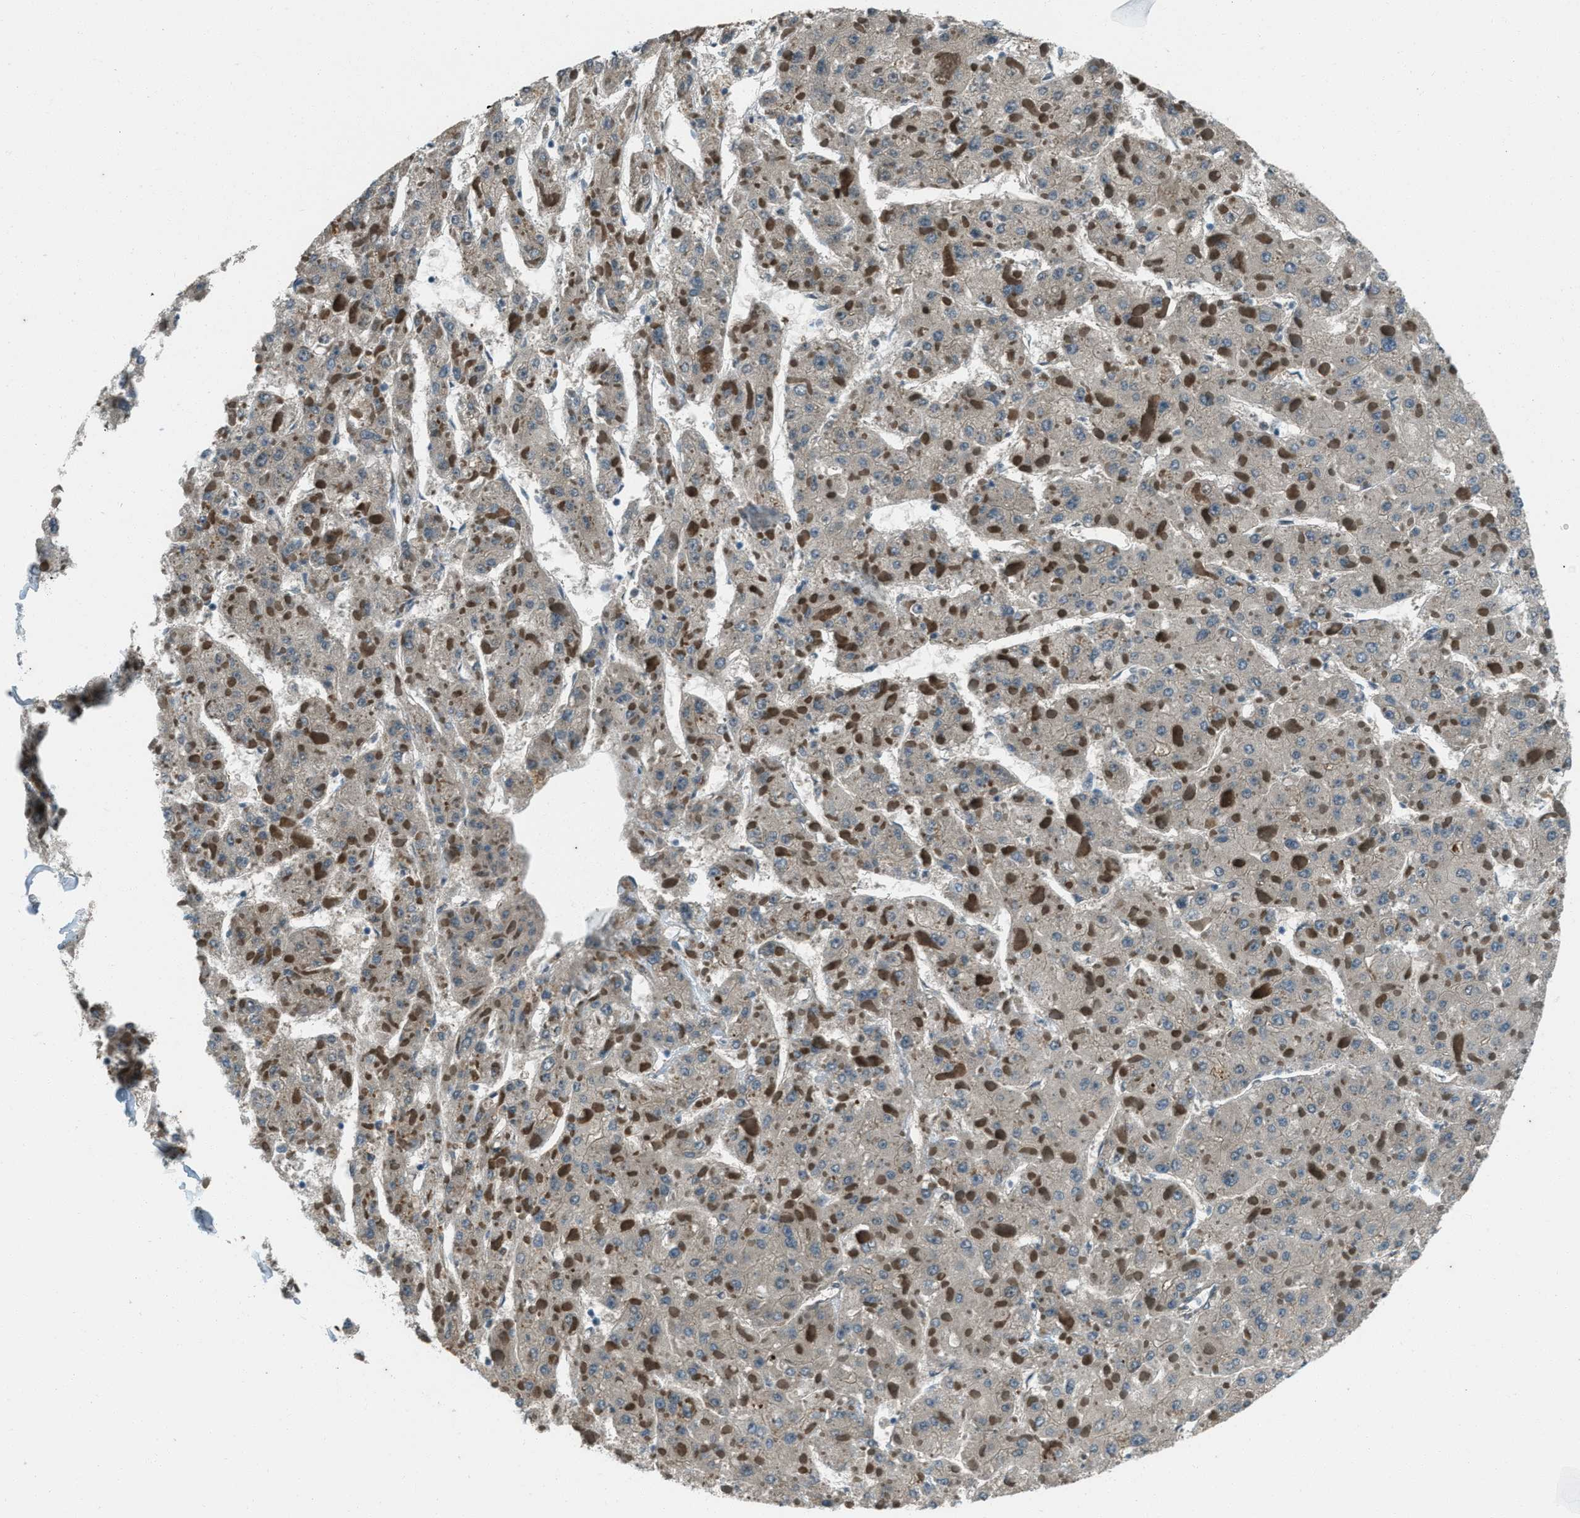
{"staining": {"intensity": "negative", "quantity": "none", "location": "none"}, "tissue": "liver cancer", "cell_type": "Tumor cells", "image_type": "cancer", "snomed": [{"axis": "morphology", "description": "Carcinoma, Hepatocellular, NOS"}, {"axis": "topography", "description": "Liver"}], "caption": "Immunohistochemical staining of human liver hepatocellular carcinoma exhibits no significant positivity in tumor cells.", "gene": "SVIL", "patient": {"sex": "female", "age": 73}}